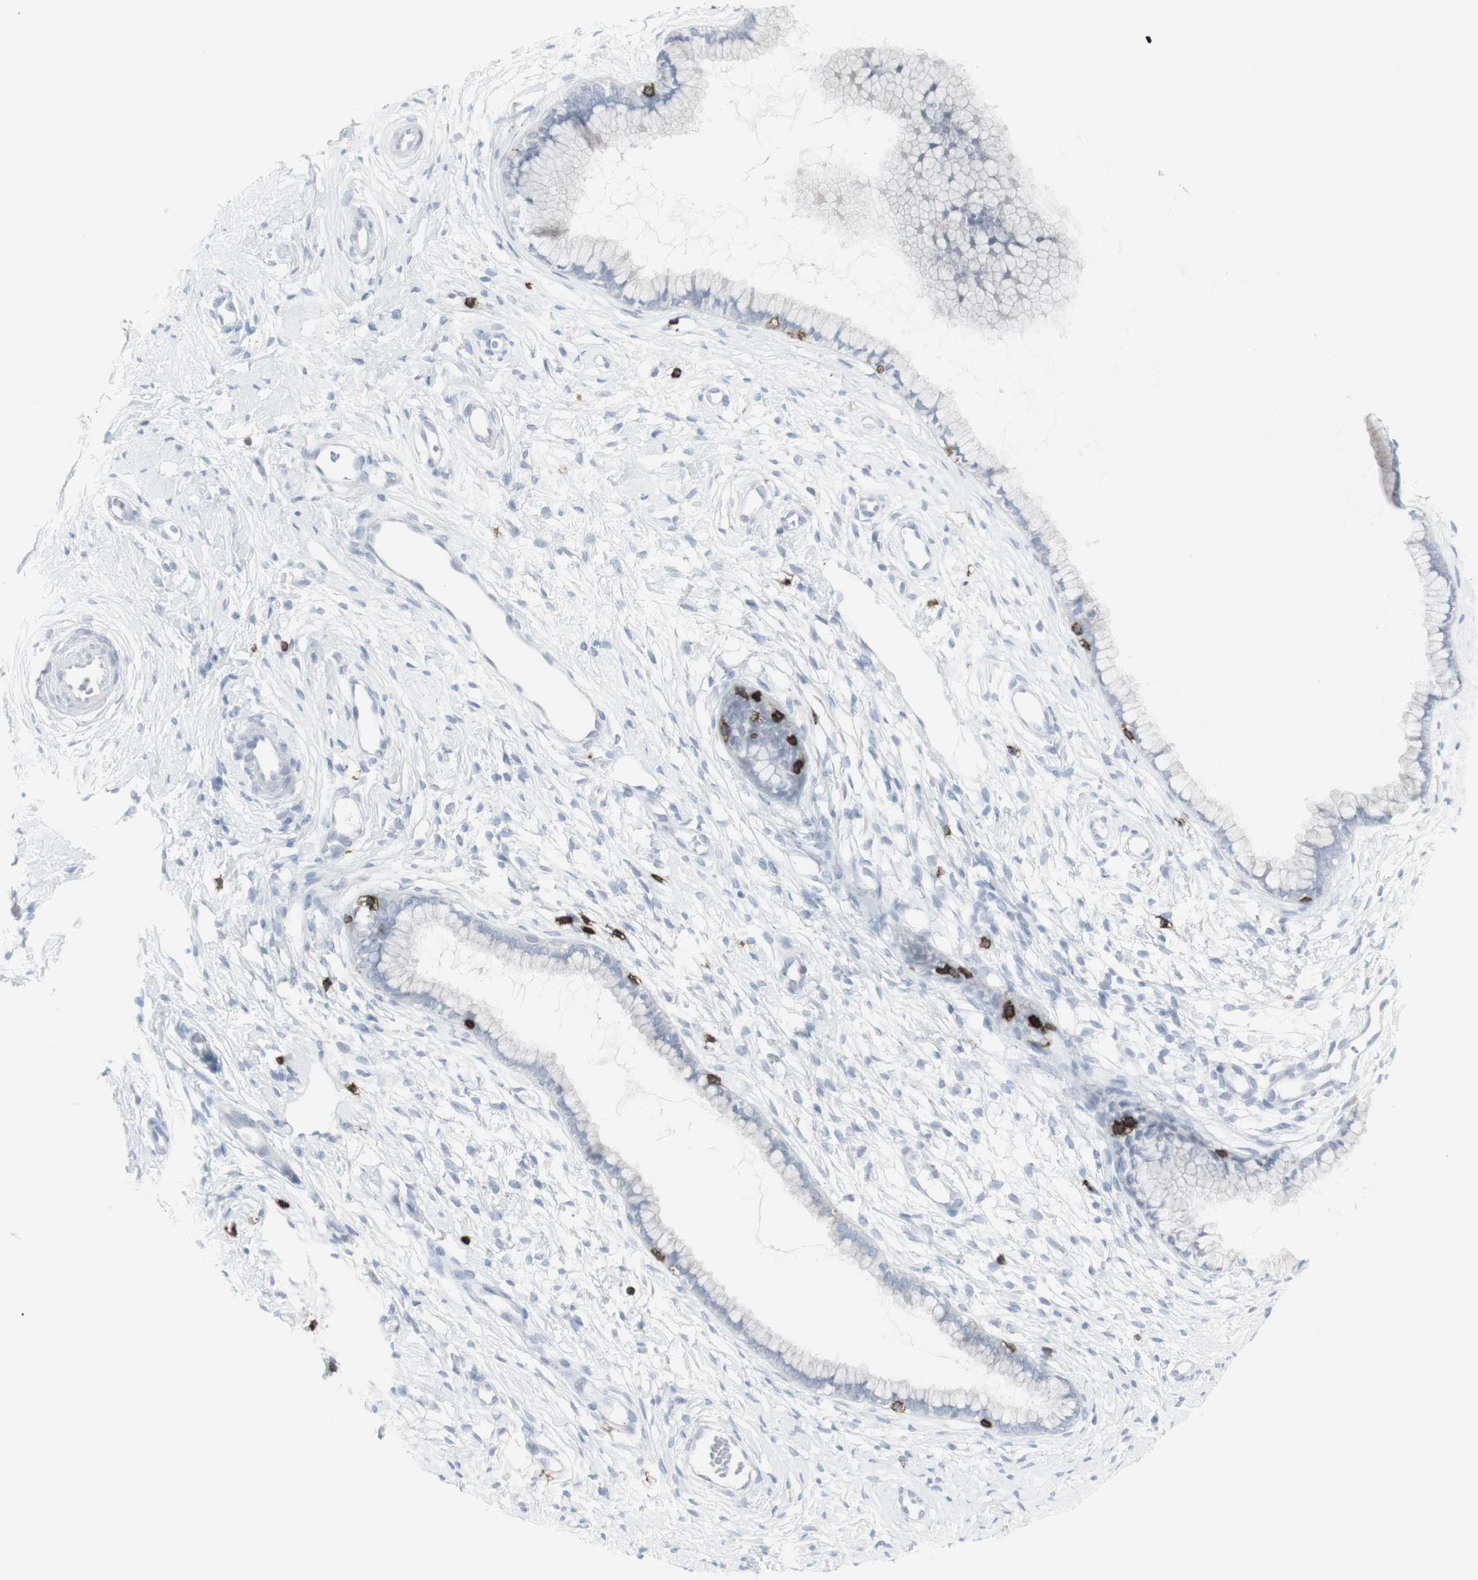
{"staining": {"intensity": "negative", "quantity": "none", "location": "none"}, "tissue": "cervix", "cell_type": "Glandular cells", "image_type": "normal", "snomed": [{"axis": "morphology", "description": "Normal tissue, NOS"}, {"axis": "topography", "description": "Cervix"}], "caption": "High magnification brightfield microscopy of normal cervix stained with DAB (3,3'-diaminobenzidine) (brown) and counterstained with hematoxylin (blue): glandular cells show no significant staining. (IHC, brightfield microscopy, high magnification).", "gene": "CD247", "patient": {"sex": "female", "age": 65}}